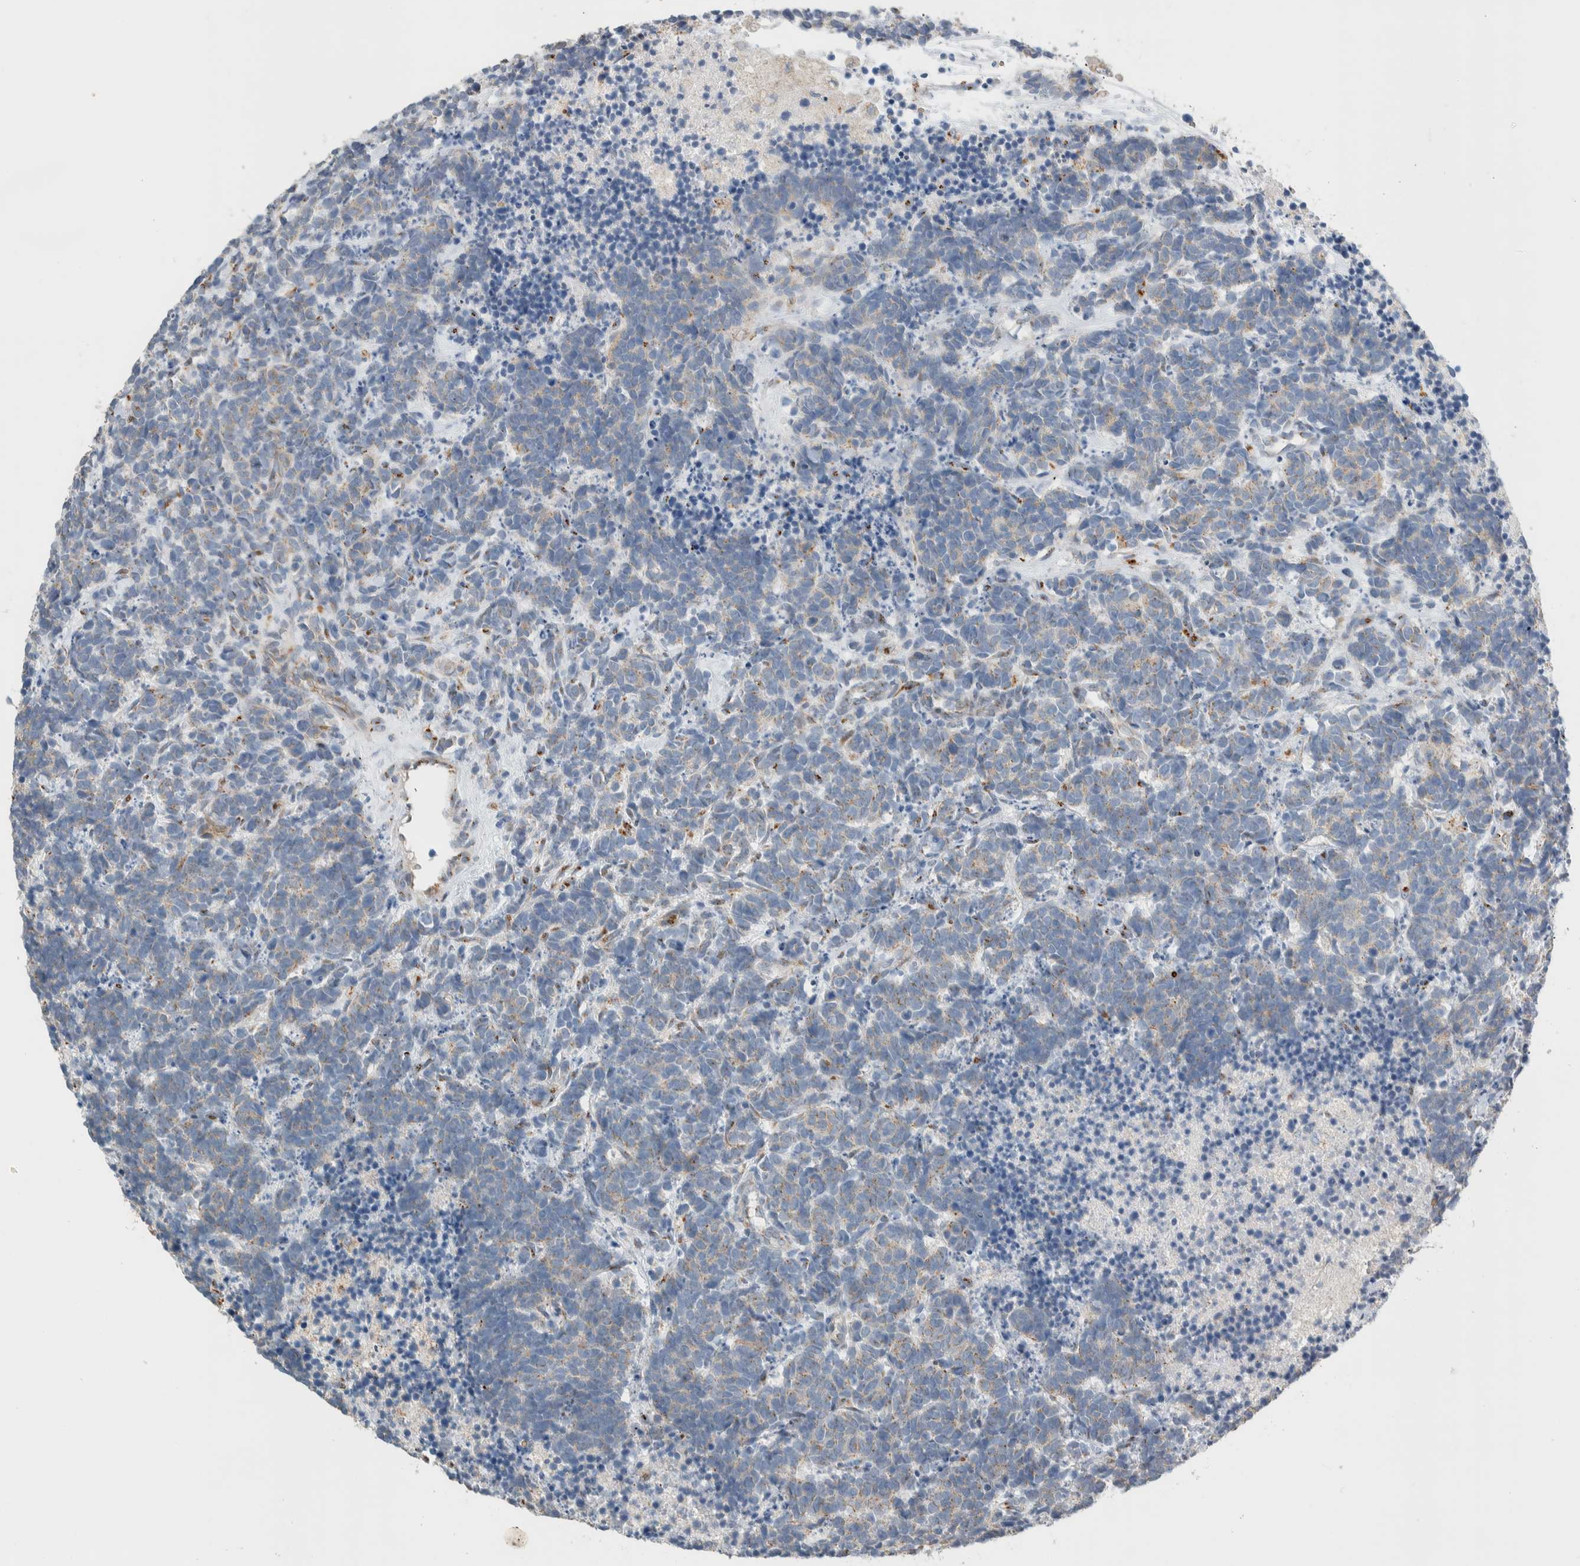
{"staining": {"intensity": "weak", "quantity": "25%-75%", "location": "cytoplasmic/membranous"}, "tissue": "carcinoid", "cell_type": "Tumor cells", "image_type": "cancer", "snomed": [{"axis": "morphology", "description": "Carcinoma, NOS"}, {"axis": "morphology", "description": "Carcinoid, malignant, NOS"}, {"axis": "topography", "description": "Urinary bladder"}], "caption": "Immunohistochemistry (IHC) (DAB) staining of human carcinoma reveals weak cytoplasmic/membranous protein expression in approximately 25%-75% of tumor cells. (DAB = brown stain, brightfield microscopy at high magnification).", "gene": "SLC38A10", "patient": {"sex": "male", "age": 57}}